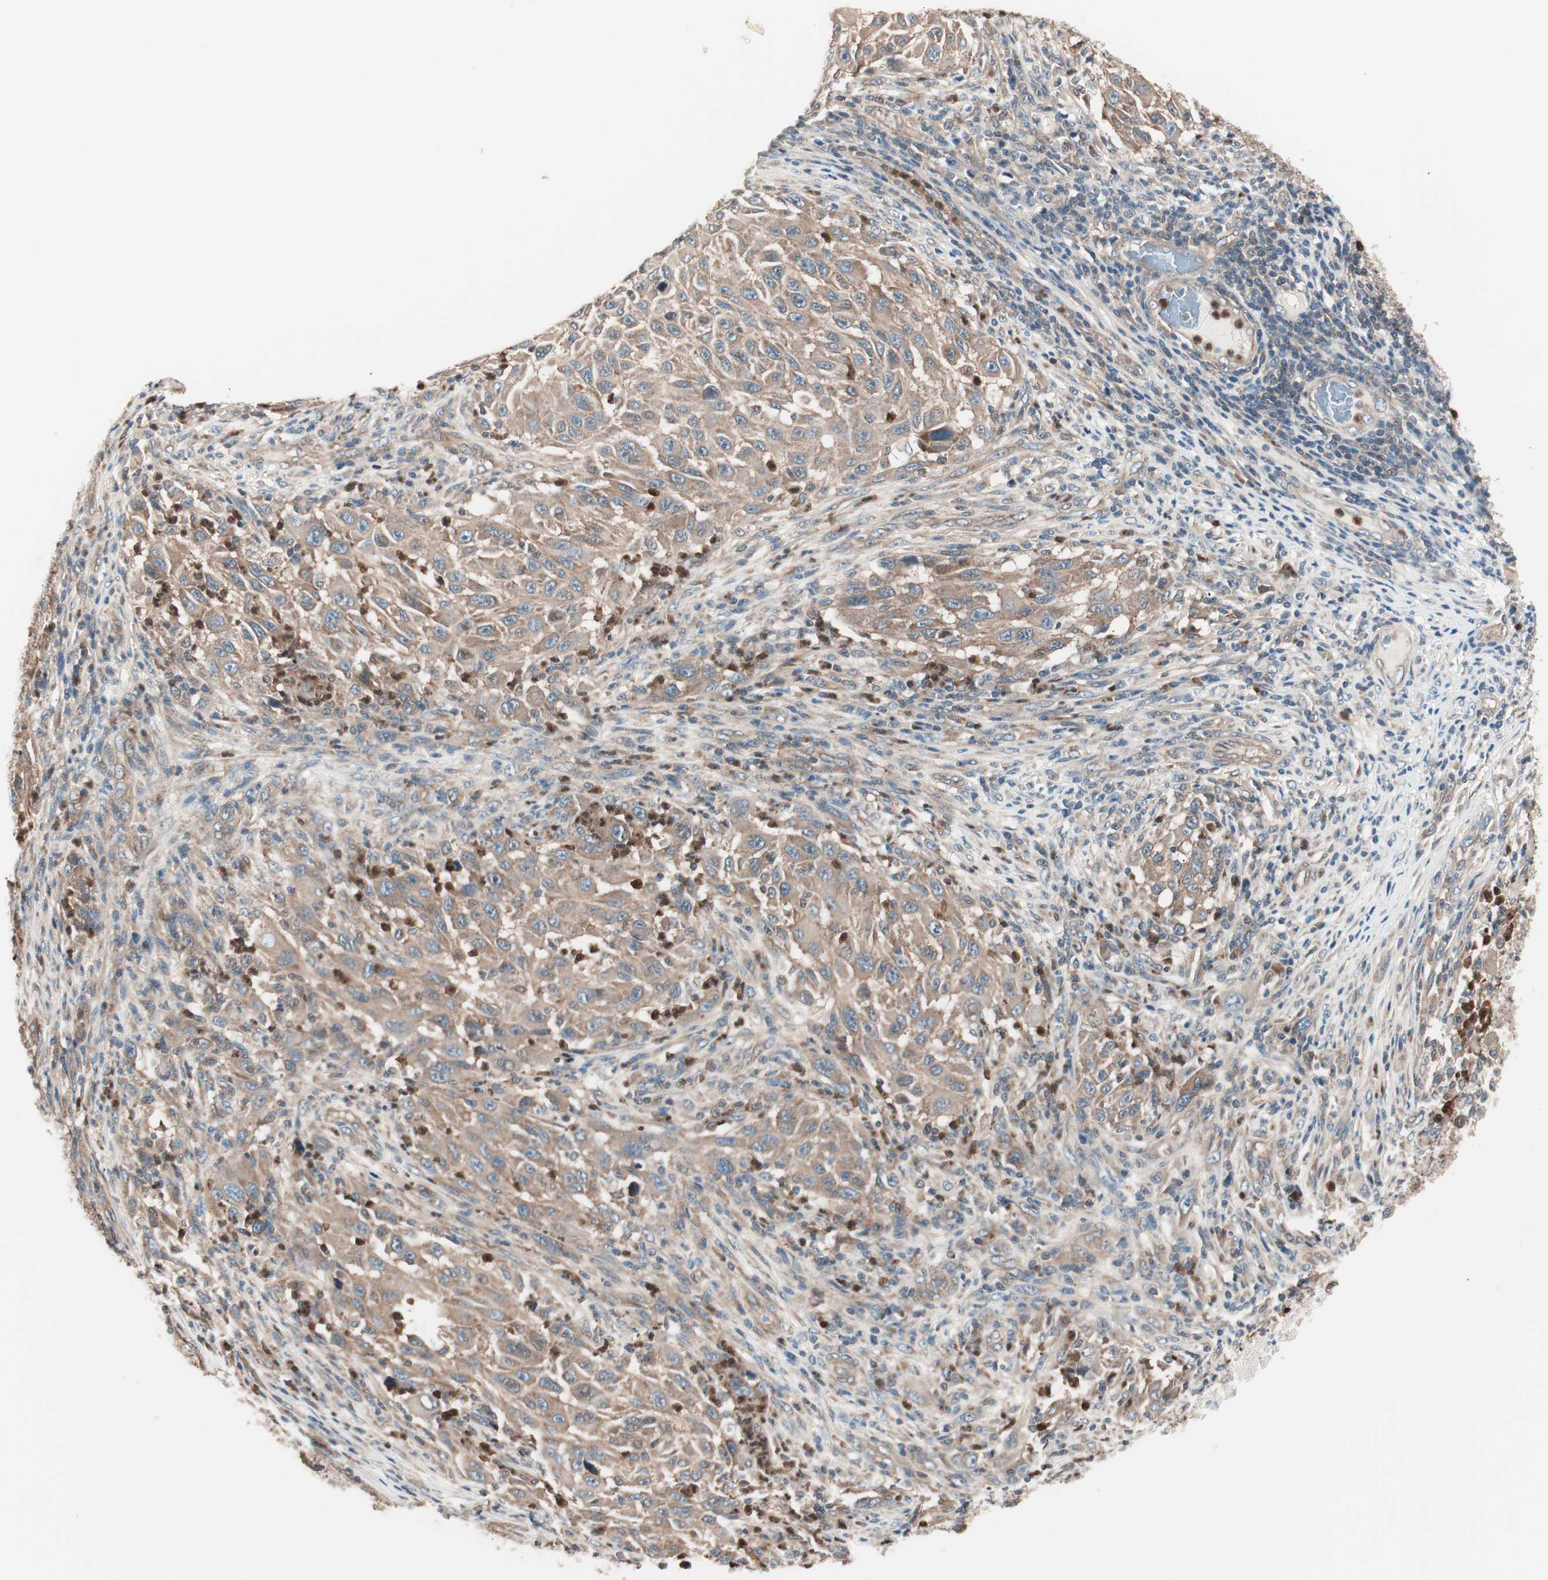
{"staining": {"intensity": "moderate", "quantity": ">75%", "location": "cytoplasmic/membranous"}, "tissue": "melanoma", "cell_type": "Tumor cells", "image_type": "cancer", "snomed": [{"axis": "morphology", "description": "Malignant melanoma, Metastatic site"}, {"axis": "topography", "description": "Lymph node"}], "caption": "Immunohistochemistry (IHC) histopathology image of melanoma stained for a protein (brown), which reveals medium levels of moderate cytoplasmic/membranous expression in about >75% of tumor cells.", "gene": "TSG101", "patient": {"sex": "male", "age": 61}}